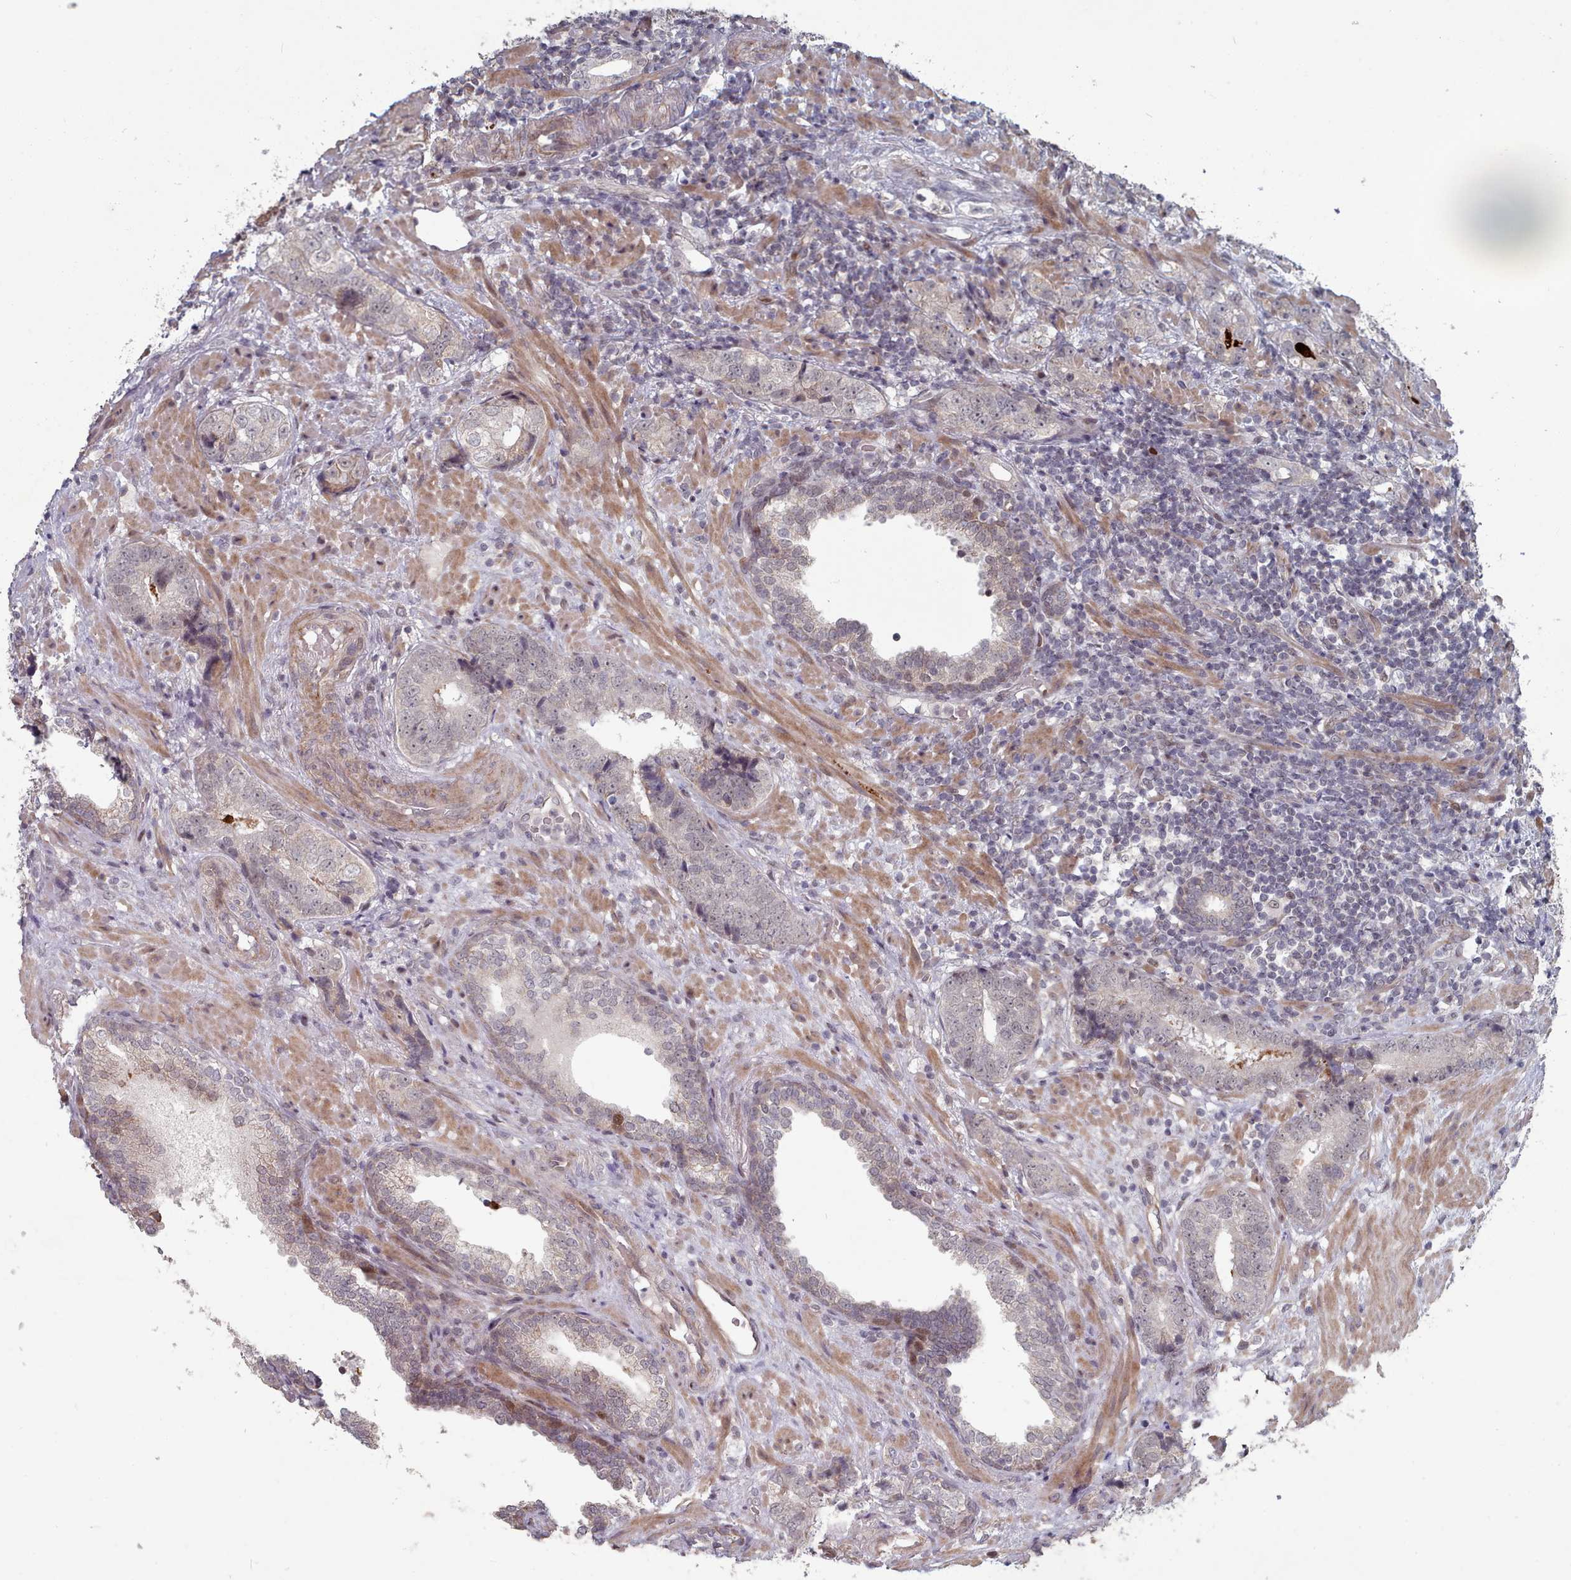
{"staining": {"intensity": "negative", "quantity": "none", "location": "none"}, "tissue": "prostate cancer", "cell_type": "Tumor cells", "image_type": "cancer", "snomed": [{"axis": "morphology", "description": "Adenocarcinoma, High grade"}, {"axis": "topography", "description": "Prostate"}], "caption": "This histopathology image is of high-grade adenocarcinoma (prostate) stained with IHC to label a protein in brown with the nuclei are counter-stained blue. There is no staining in tumor cells.", "gene": "CPSF4", "patient": {"sex": "male", "age": 63}}